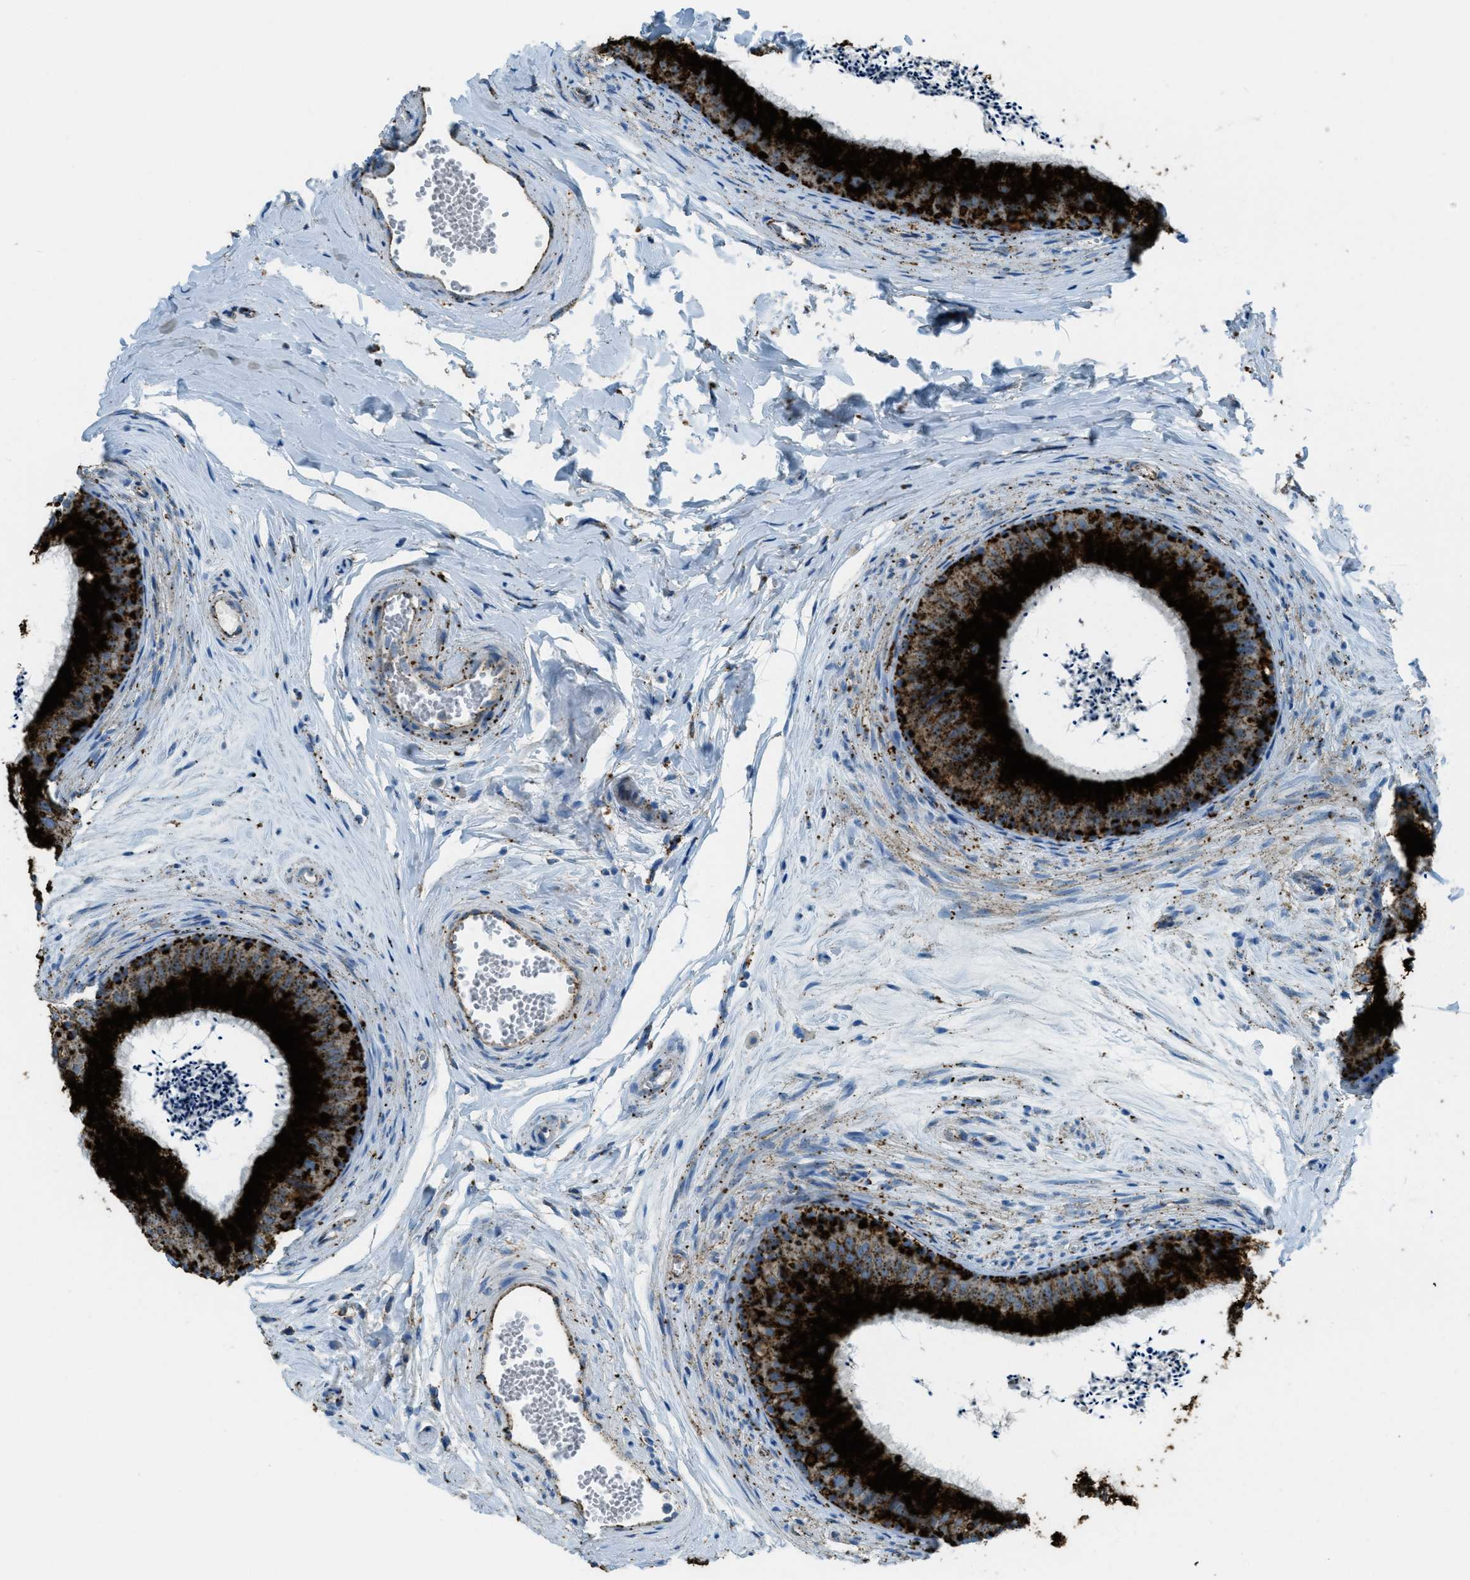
{"staining": {"intensity": "strong", "quantity": ">75%", "location": "cytoplasmic/membranous"}, "tissue": "epididymis", "cell_type": "Glandular cells", "image_type": "normal", "snomed": [{"axis": "morphology", "description": "Normal tissue, NOS"}, {"axis": "topography", "description": "Epididymis"}], "caption": "High-power microscopy captured an immunohistochemistry photomicrograph of benign epididymis, revealing strong cytoplasmic/membranous staining in approximately >75% of glandular cells. (DAB (3,3'-diaminobenzidine) IHC, brown staining for protein, blue staining for nuclei).", "gene": "SCARB2", "patient": {"sex": "male", "age": 56}}